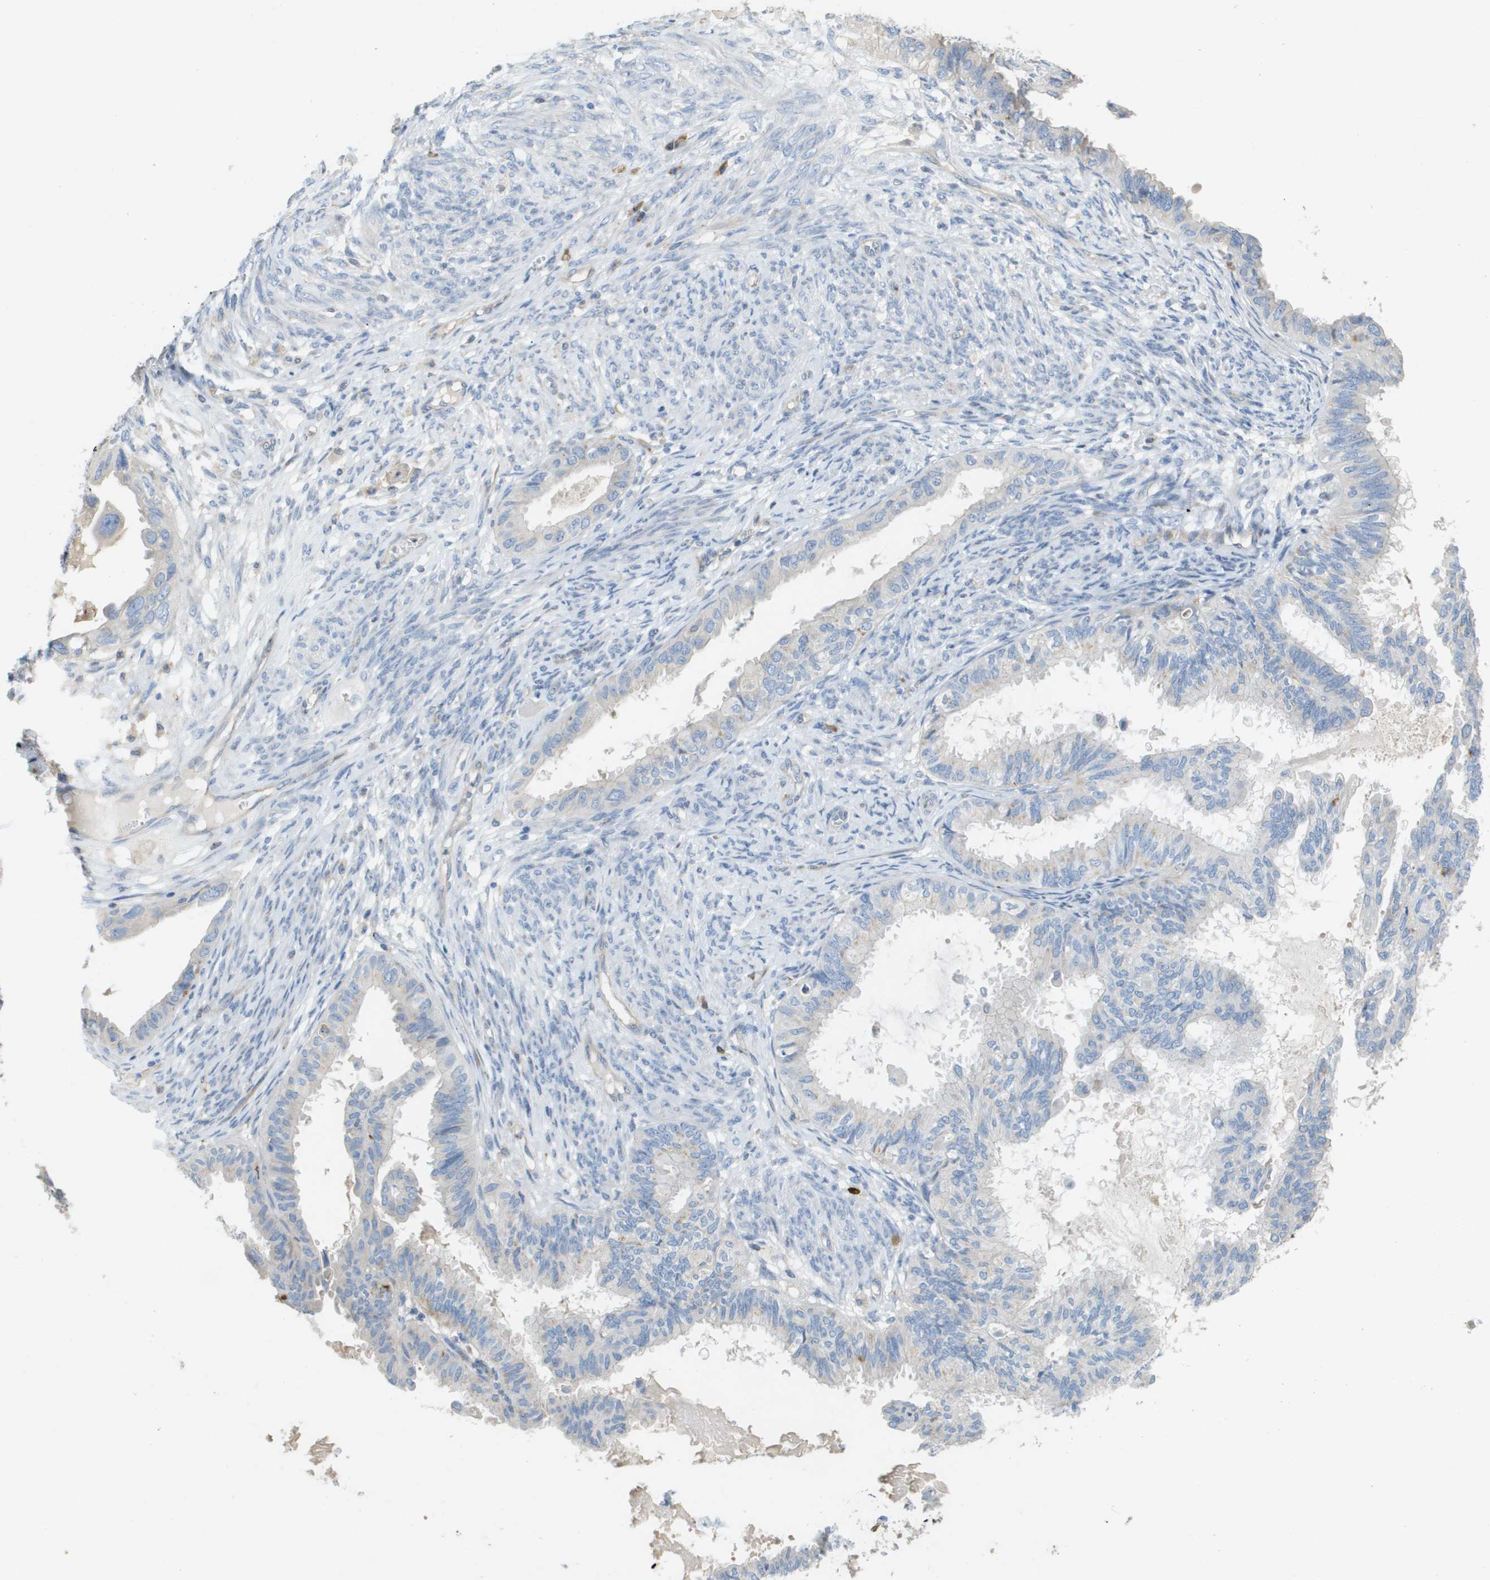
{"staining": {"intensity": "negative", "quantity": "none", "location": "none"}, "tissue": "cervical cancer", "cell_type": "Tumor cells", "image_type": "cancer", "snomed": [{"axis": "morphology", "description": "Normal tissue, NOS"}, {"axis": "morphology", "description": "Adenocarcinoma, NOS"}, {"axis": "topography", "description": "Cervix"}, {"axis": "topography", "description": "Endometrium"}], "caption": "Tumor cells show no significant protein staining in cervical cancer. (DAB immunohistochemistry (IHC) with hematoxylin counter stain).", "gene": "CASP10", "patient": {"sex": "female", "age": 86}}